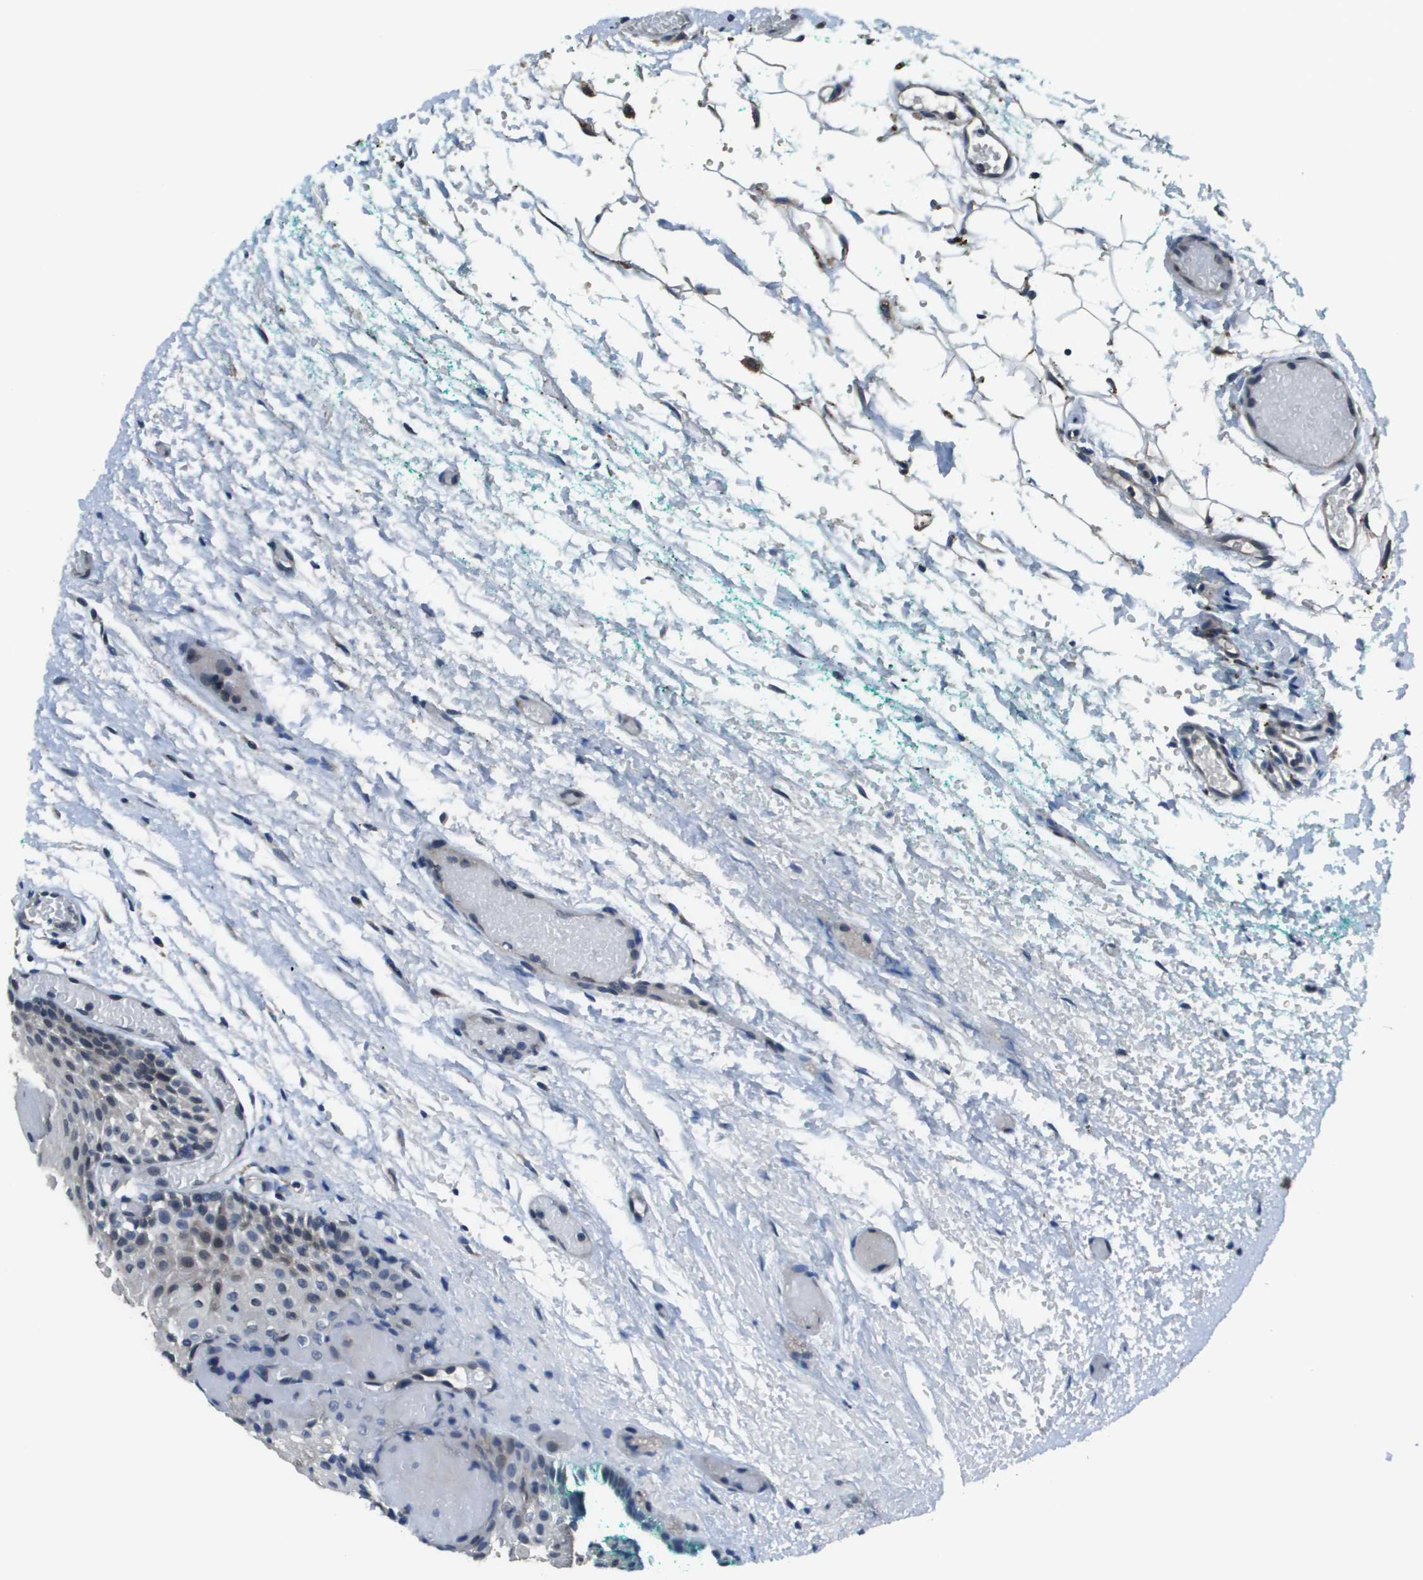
{"staining": {"intensity": "moderate", "quantity": "25%-75%", "location": "cytoplasmic/membranous"}, "tissue": "oral mucosa", "cell_type": "Squamous epithelial cells", "image_type": "normal", "snomed": [{"axis": "morphology", "description": "Normal tissue, NOS"}, {"axis": "morphology", "description": "Squamous cell carcinoma, NOS"}, {"axis": "topography", "description": "Oral tissue"}, {"axis": "topography", "description": "Salivary gland"}, {"axis": "topography", "description": "Head-Neck"}], "caption": "A brown stain highlights moderate cytoplasmic/membranous expression of a protein in squamous epithelial cells of unremarkable oral mucosa.", "gene": "GOSR2", "patient": {"sex": "female", "age": 62}}